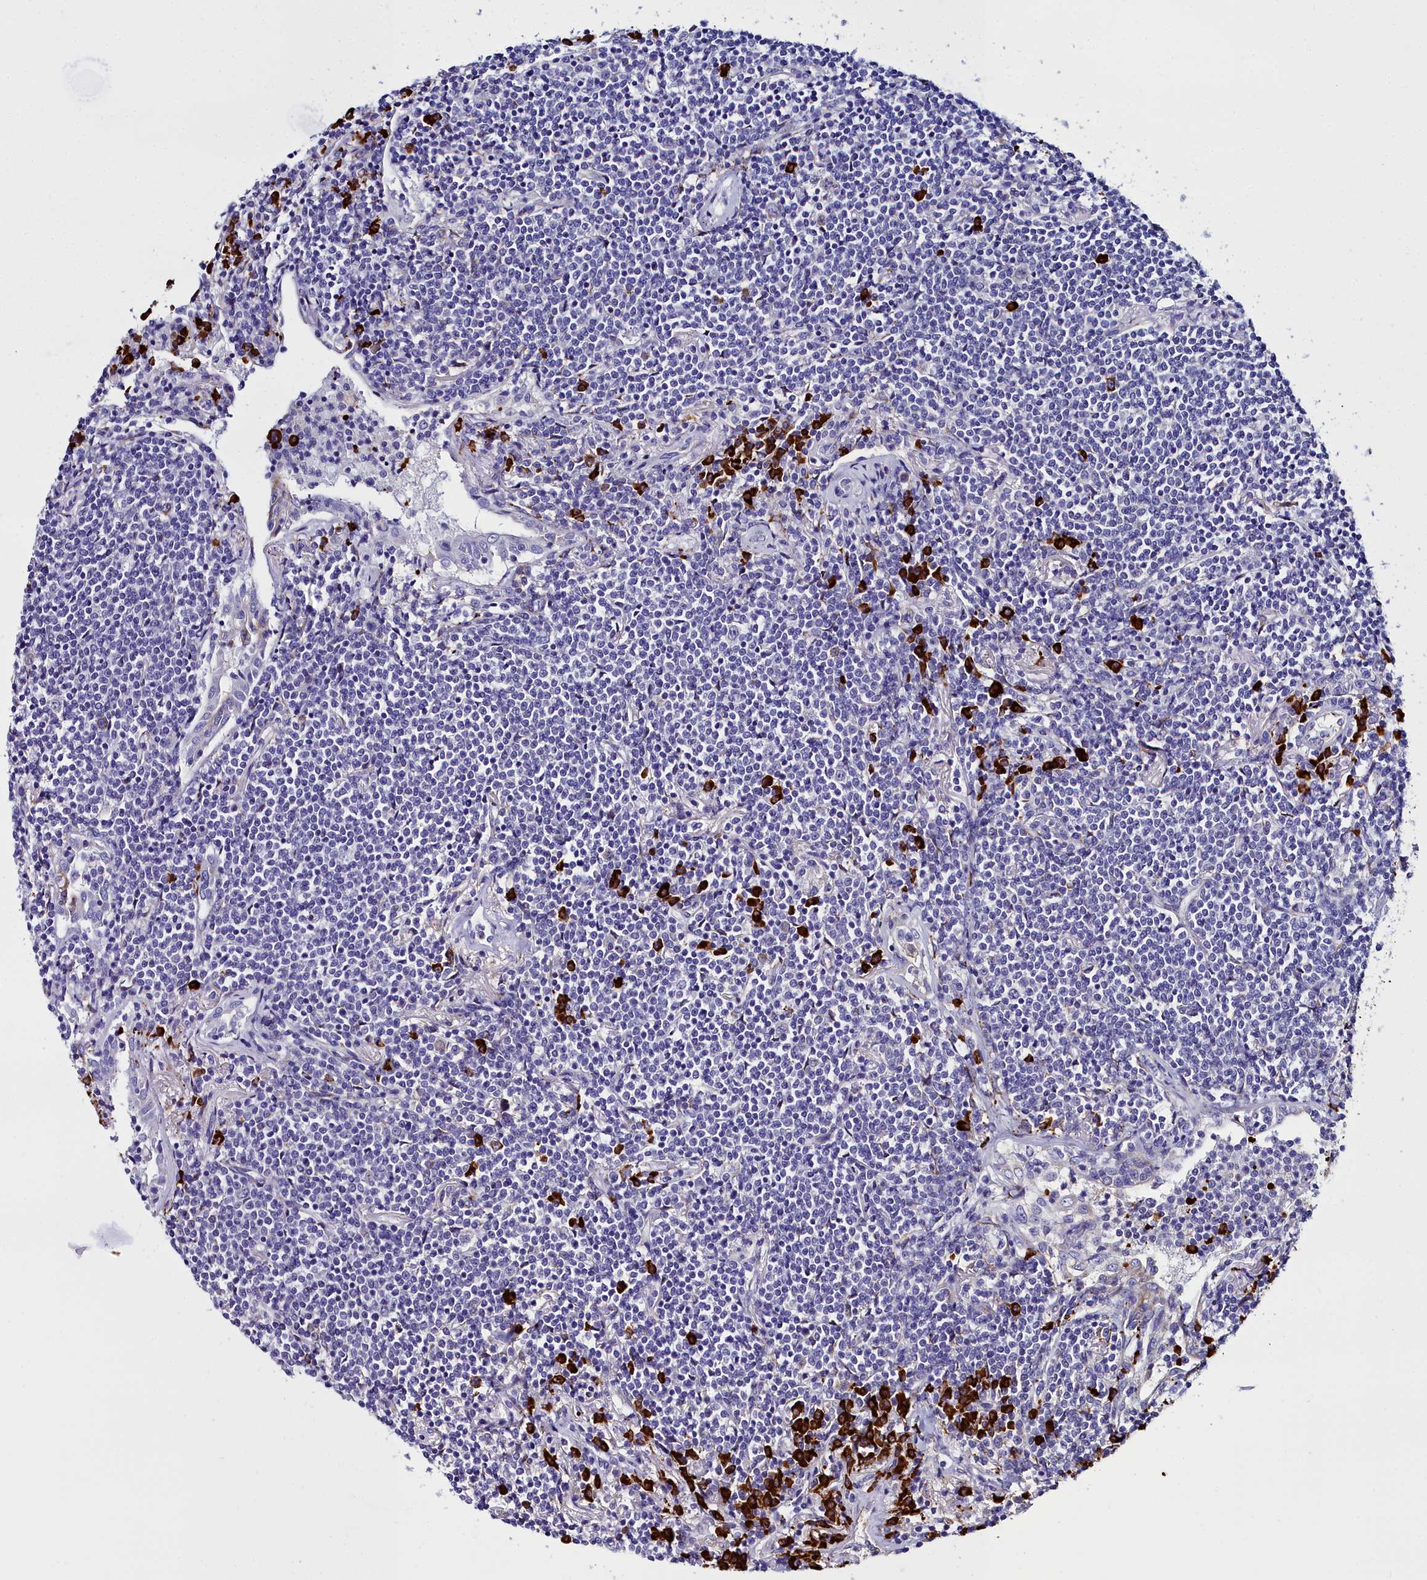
{"staining": {"intensity": "negative", "quantity": "none", "location": "none"}, "tissue": "lymphoma", "cell_type": "Tumor cells", "image_type": "cancer", "snomed": [{"axis": "morphology", "description": "Malignant lymphoma, non-Hodgkin's type, Low grade"}, {"axis": "topography", "description": "Lung"}], "caption": "Immunohistochemistry micrograph of human lymphoma stained for a protein (brown), which reveals no positivity in tumor cells.", "gene": "TXNDC5", "patient": {"sex": "female", "age": 71}}